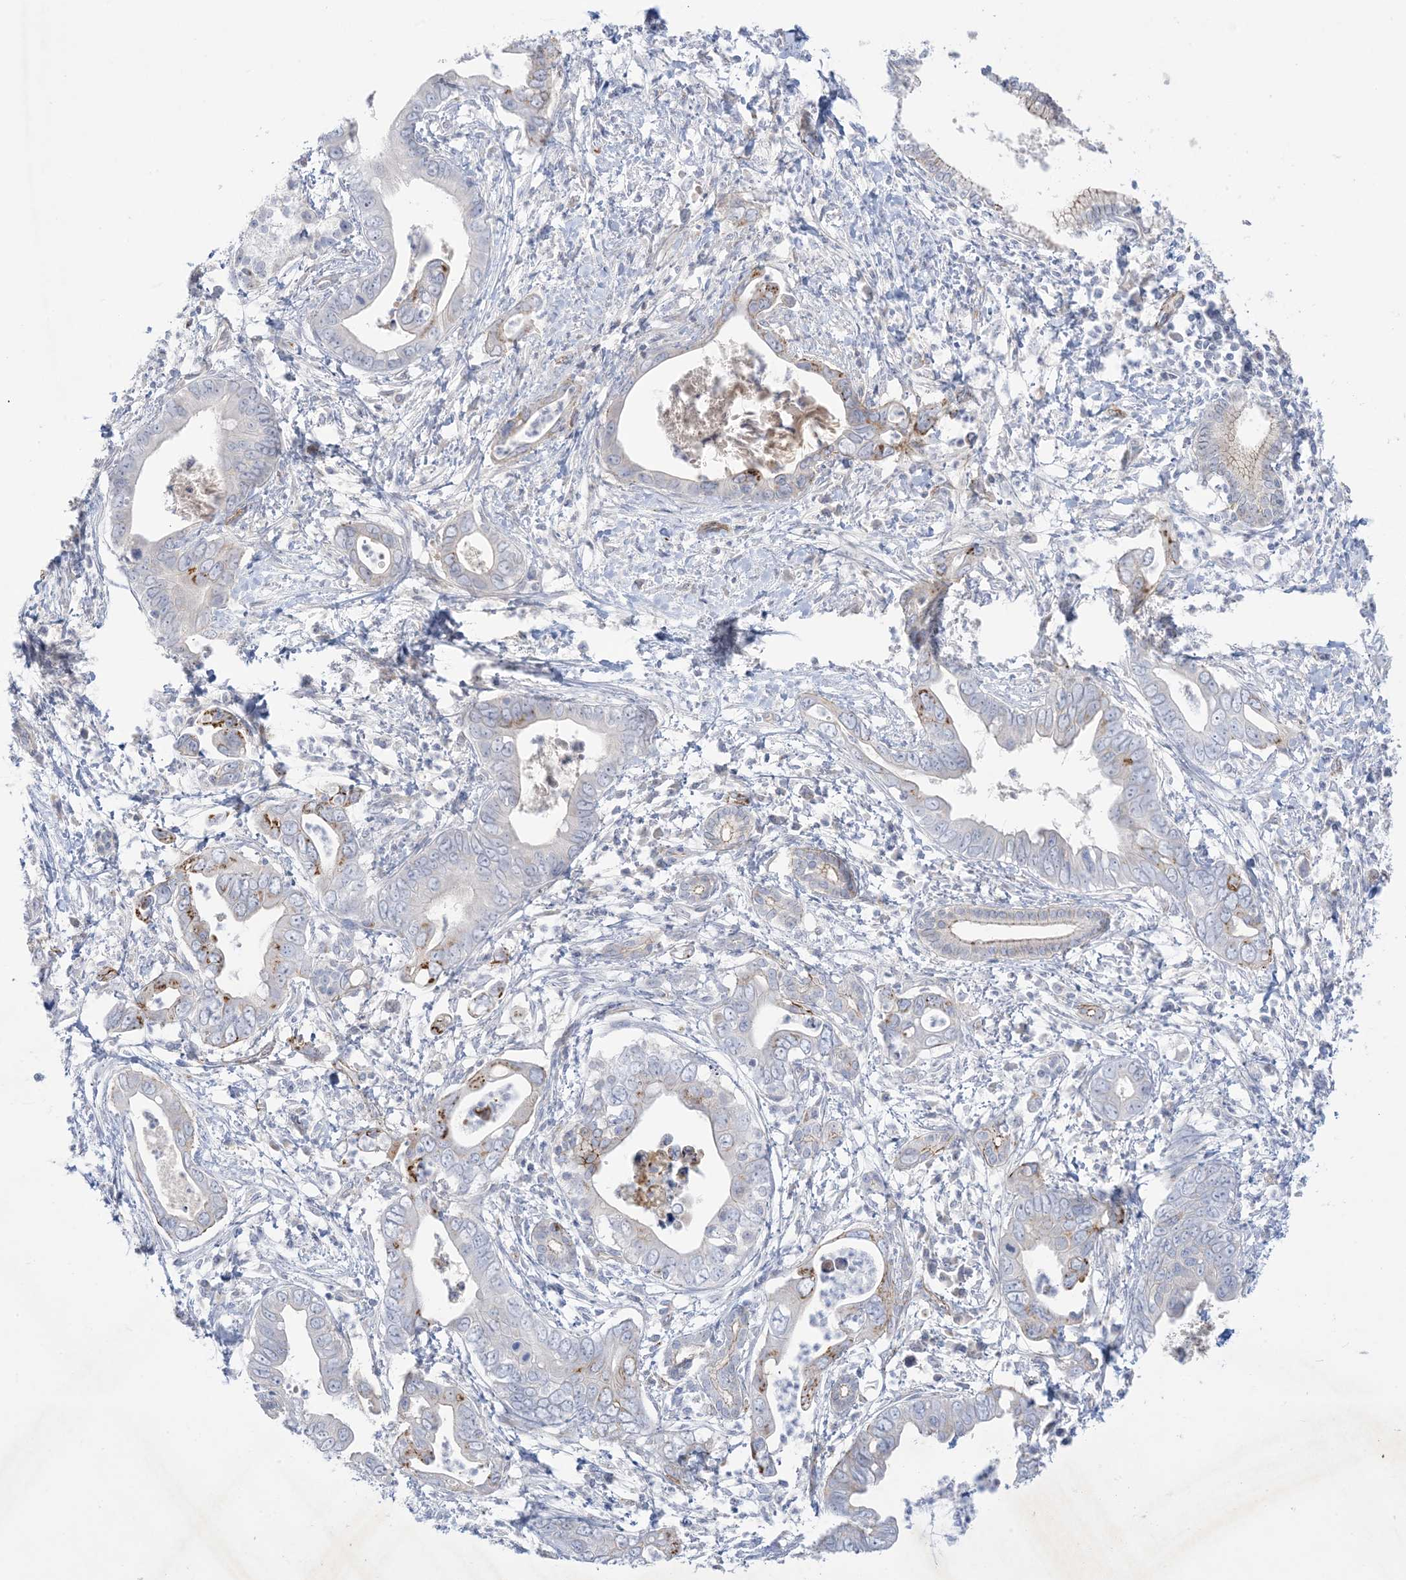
{"staining": {"intensity": "moderate", "quantity": "<25%", "location": "cytoplasmic/membranous"}, "tissue": "pancreatic cancer", "cell_type": "Tumor cells", "image_type": "cancer", "snomed": [{"axis": "morphology", "description": "Adenocarcinoma, NOS"}, {"axis": "topography", "description": "Pancreas"}], "caption": "Approximately <25% of tumor cells in human pancreatic cancer (adenocarcinoma) show moderate cytoplasmic/membranous protein positivity as visualized by brown immunohistochemical staining.", "gene": "B3GNT7", "patient": {"sex": "male", "age": 75}}